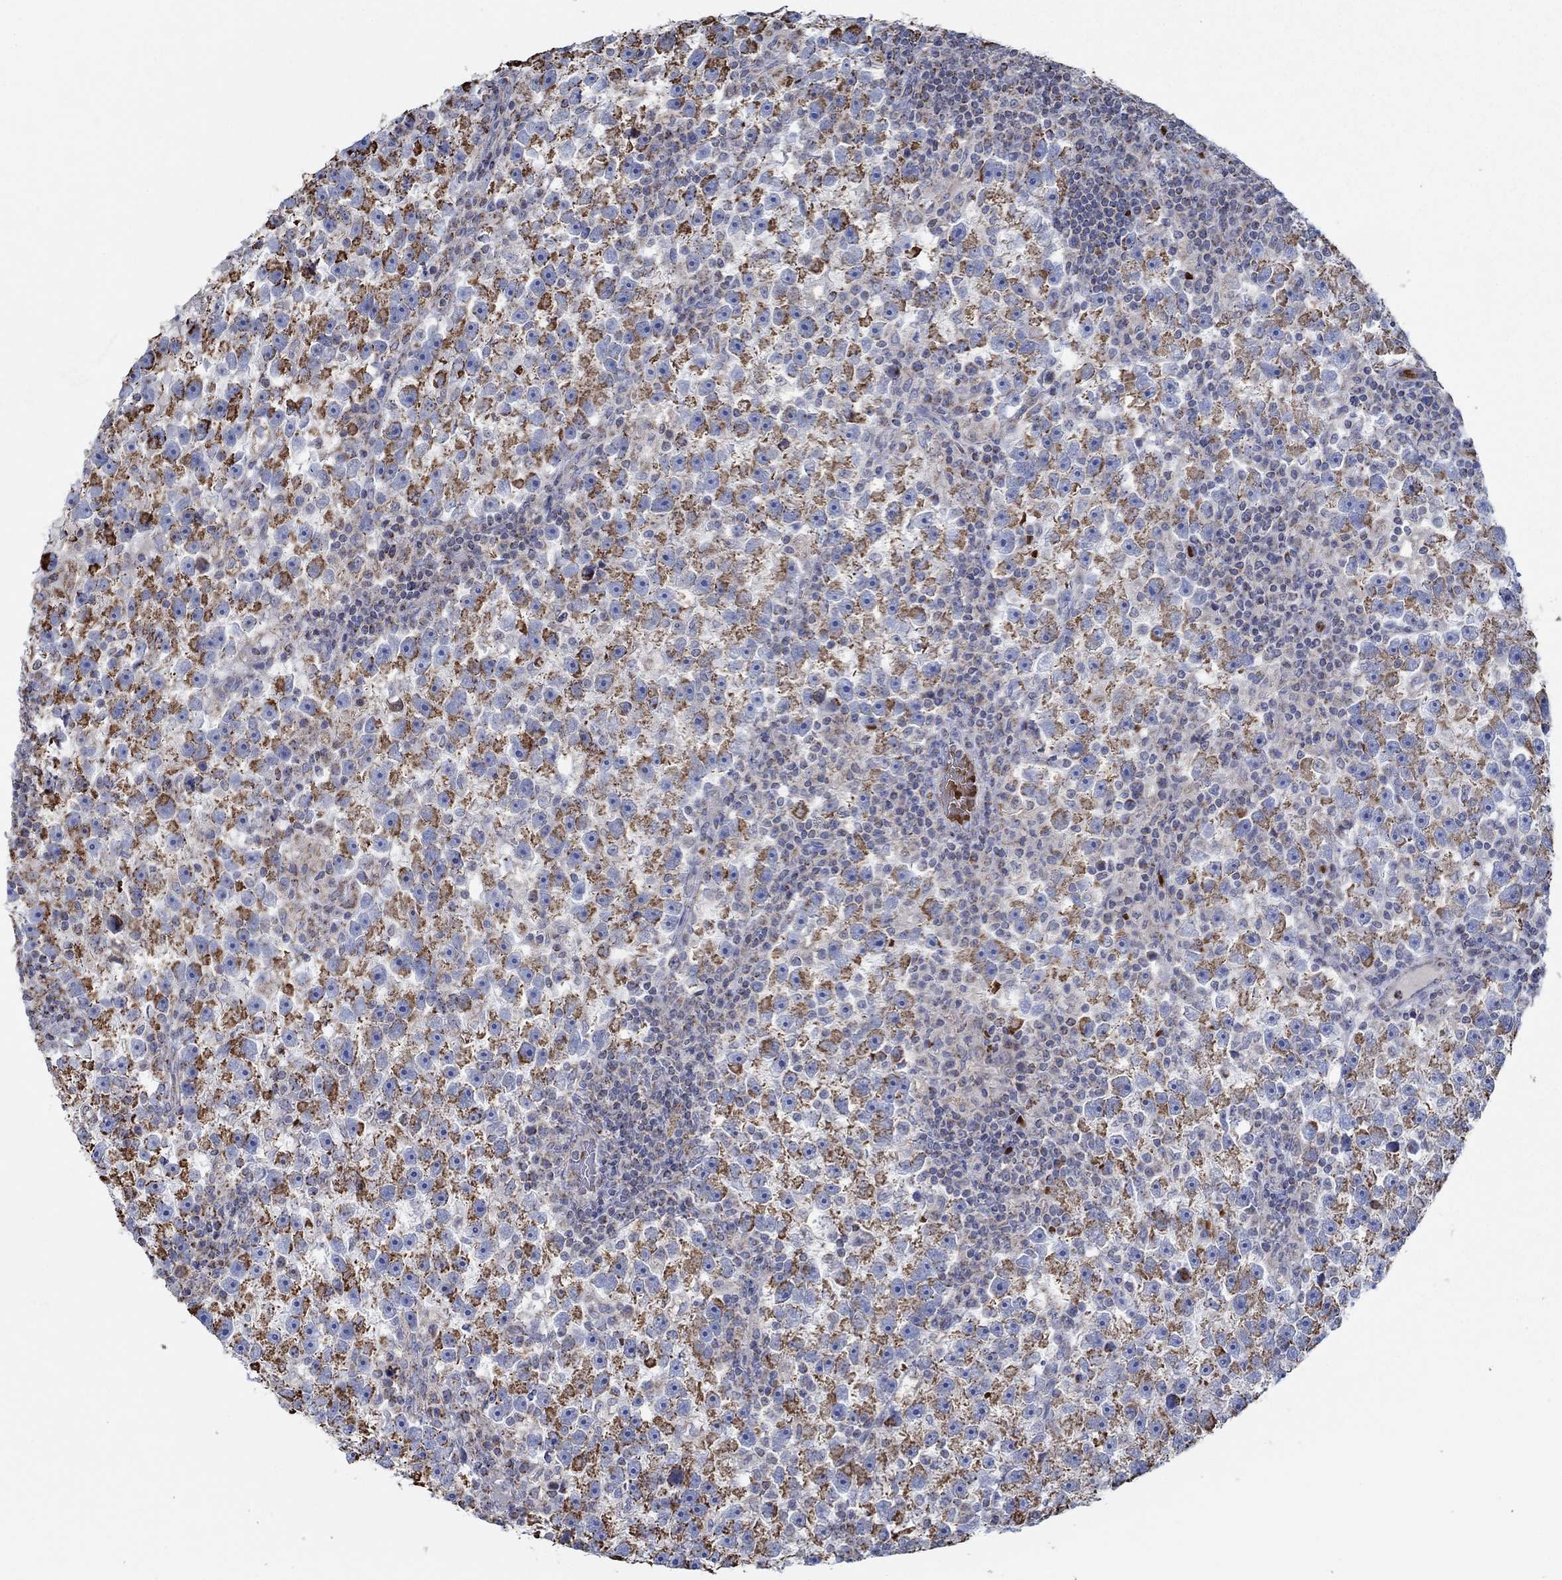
{"staining": {"intensity": "strong", "quantity": ">75%", "location": "cytoplasmic/membranous"}, "tissue": "testis cancer", "cell_type": "Tumor cells", "image_type": "cancer", "snomed": [{"axis": "morphology", "description": "Seminoma, NOS"}, {"axis": "topography", "description": "Testis"}], "caption": "Protein staining shows strong cytoplasmic/membranous staining in approximately >75% of tumor cells in seminoma (testis). Immunohistochemistry stains the protein of interest in brown and the nuclei are stained blue.", "gene": "GLOD5", "patient": {"sex": "male", "age": 47}}